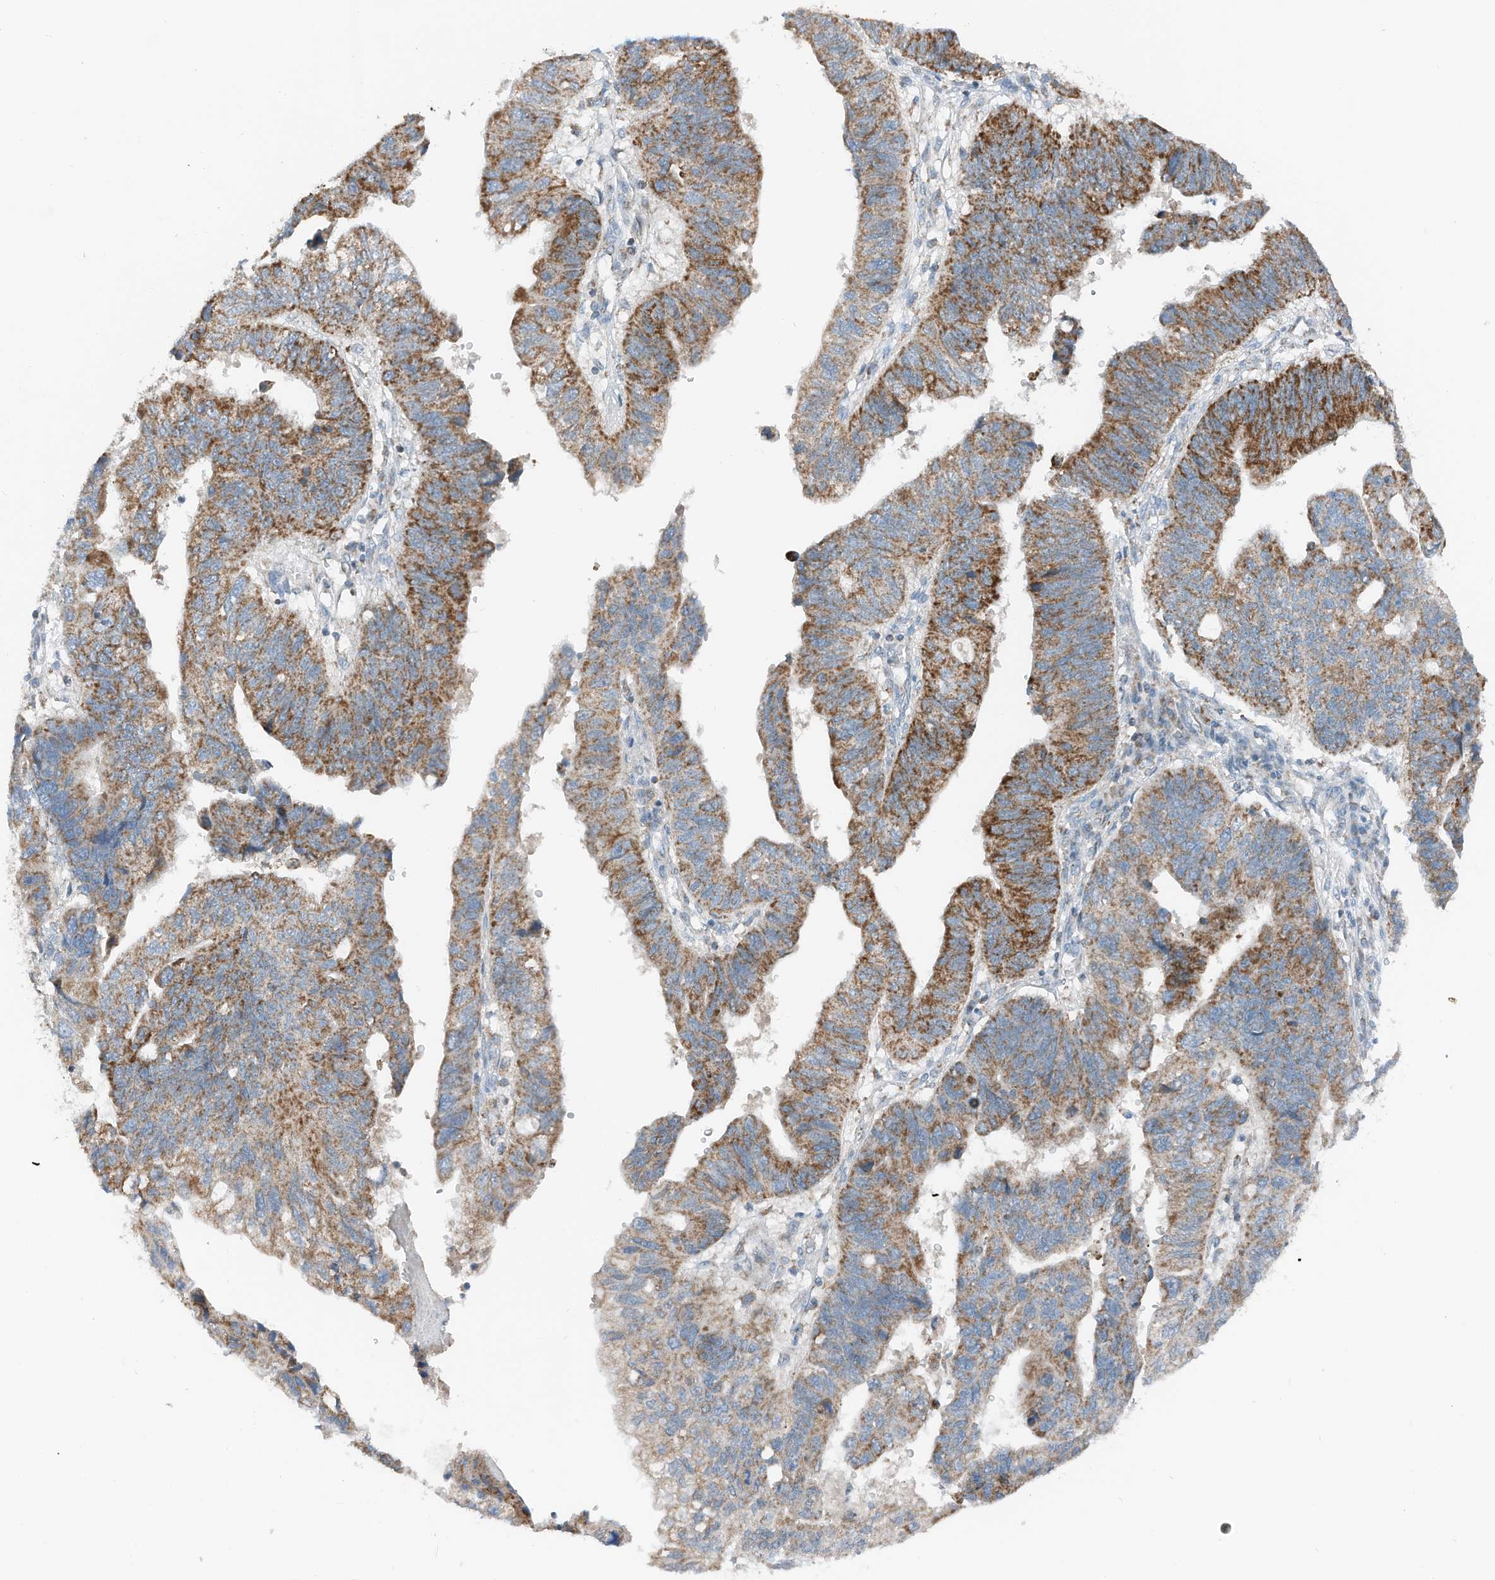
{"staining": {"intensity": "strong", "quantity": "25%-75%", "location": "cytoplasmic/membranous"}, "tissue": "stomach cancer", "cell_type": "Tumor cells", "image_type": "cancer", "snomed": [{"axis": "morphology", "description": "Adenocarcinoma, NOS"}, {"axis": "topography", "description": "Stomach"}], "caption": "Strong cytoplasmic/membranous staining is present in approximately 25%-75% of tumor cells in stomach adenocarcinoma.", "gene": "RMND1", "patient": {"sex": "male", "age": 59}}